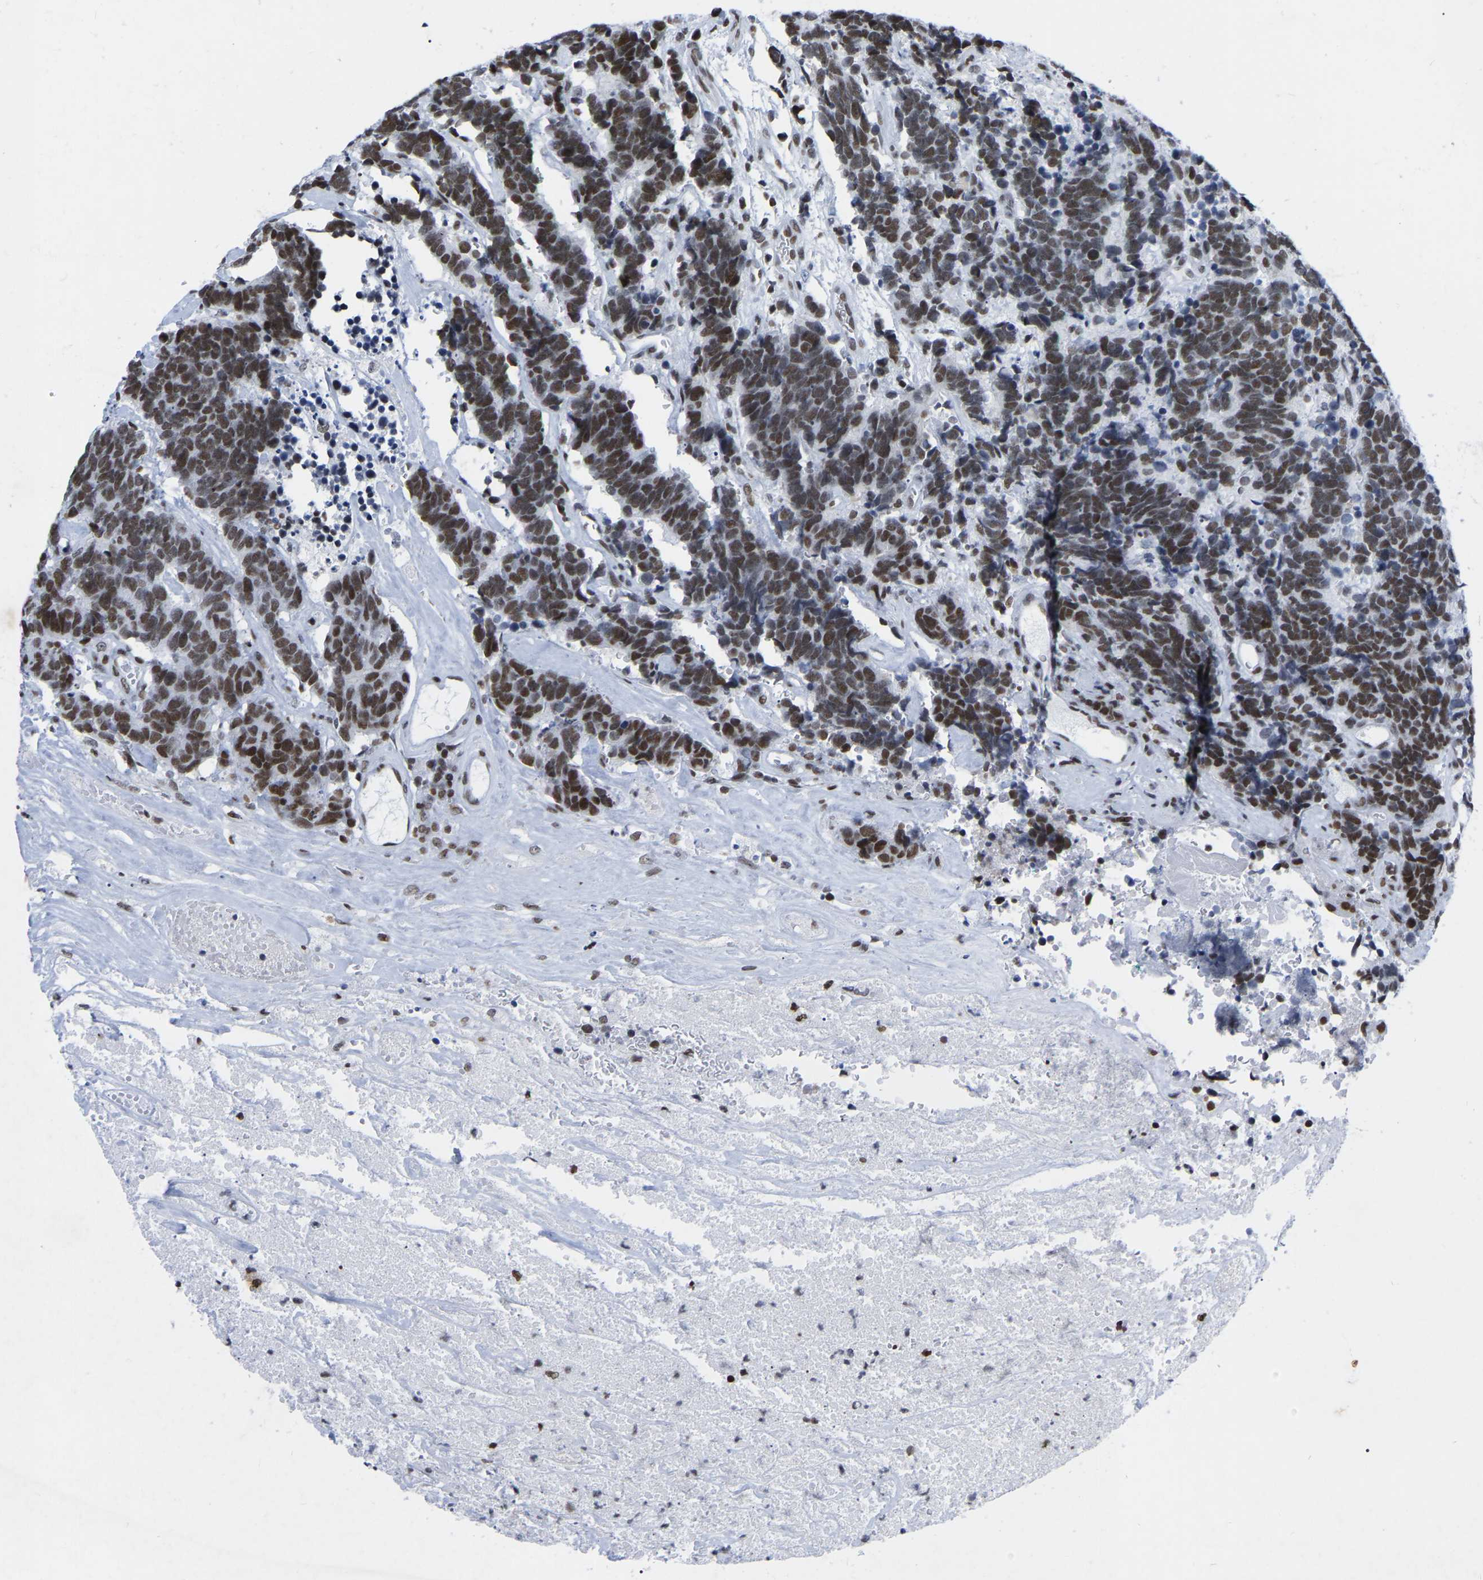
{"staining": {"intensity": "moderate", "quantity": "25%-75%", "location": "nuclear"}, "tissue": "carcinoid", "cell_type": "Tumor cells", "image_type": "cancer", "snomed": [{"axis": "morphology", "description": "Carcinoma, NOS"}, {"axis": "morphology", "description": "Carcinoid, malignant, NOS"}, {"axis": "topography", "description": "Urinary bladder"}], "caption": "Protein staining by immunohistochemistry (IHC) reveals moderate nuclear staining in approximately 25%-75% of tumor cells in carcinoid.", "gene": "PRCC", "patient": {"sex": "male", "age": 57}}